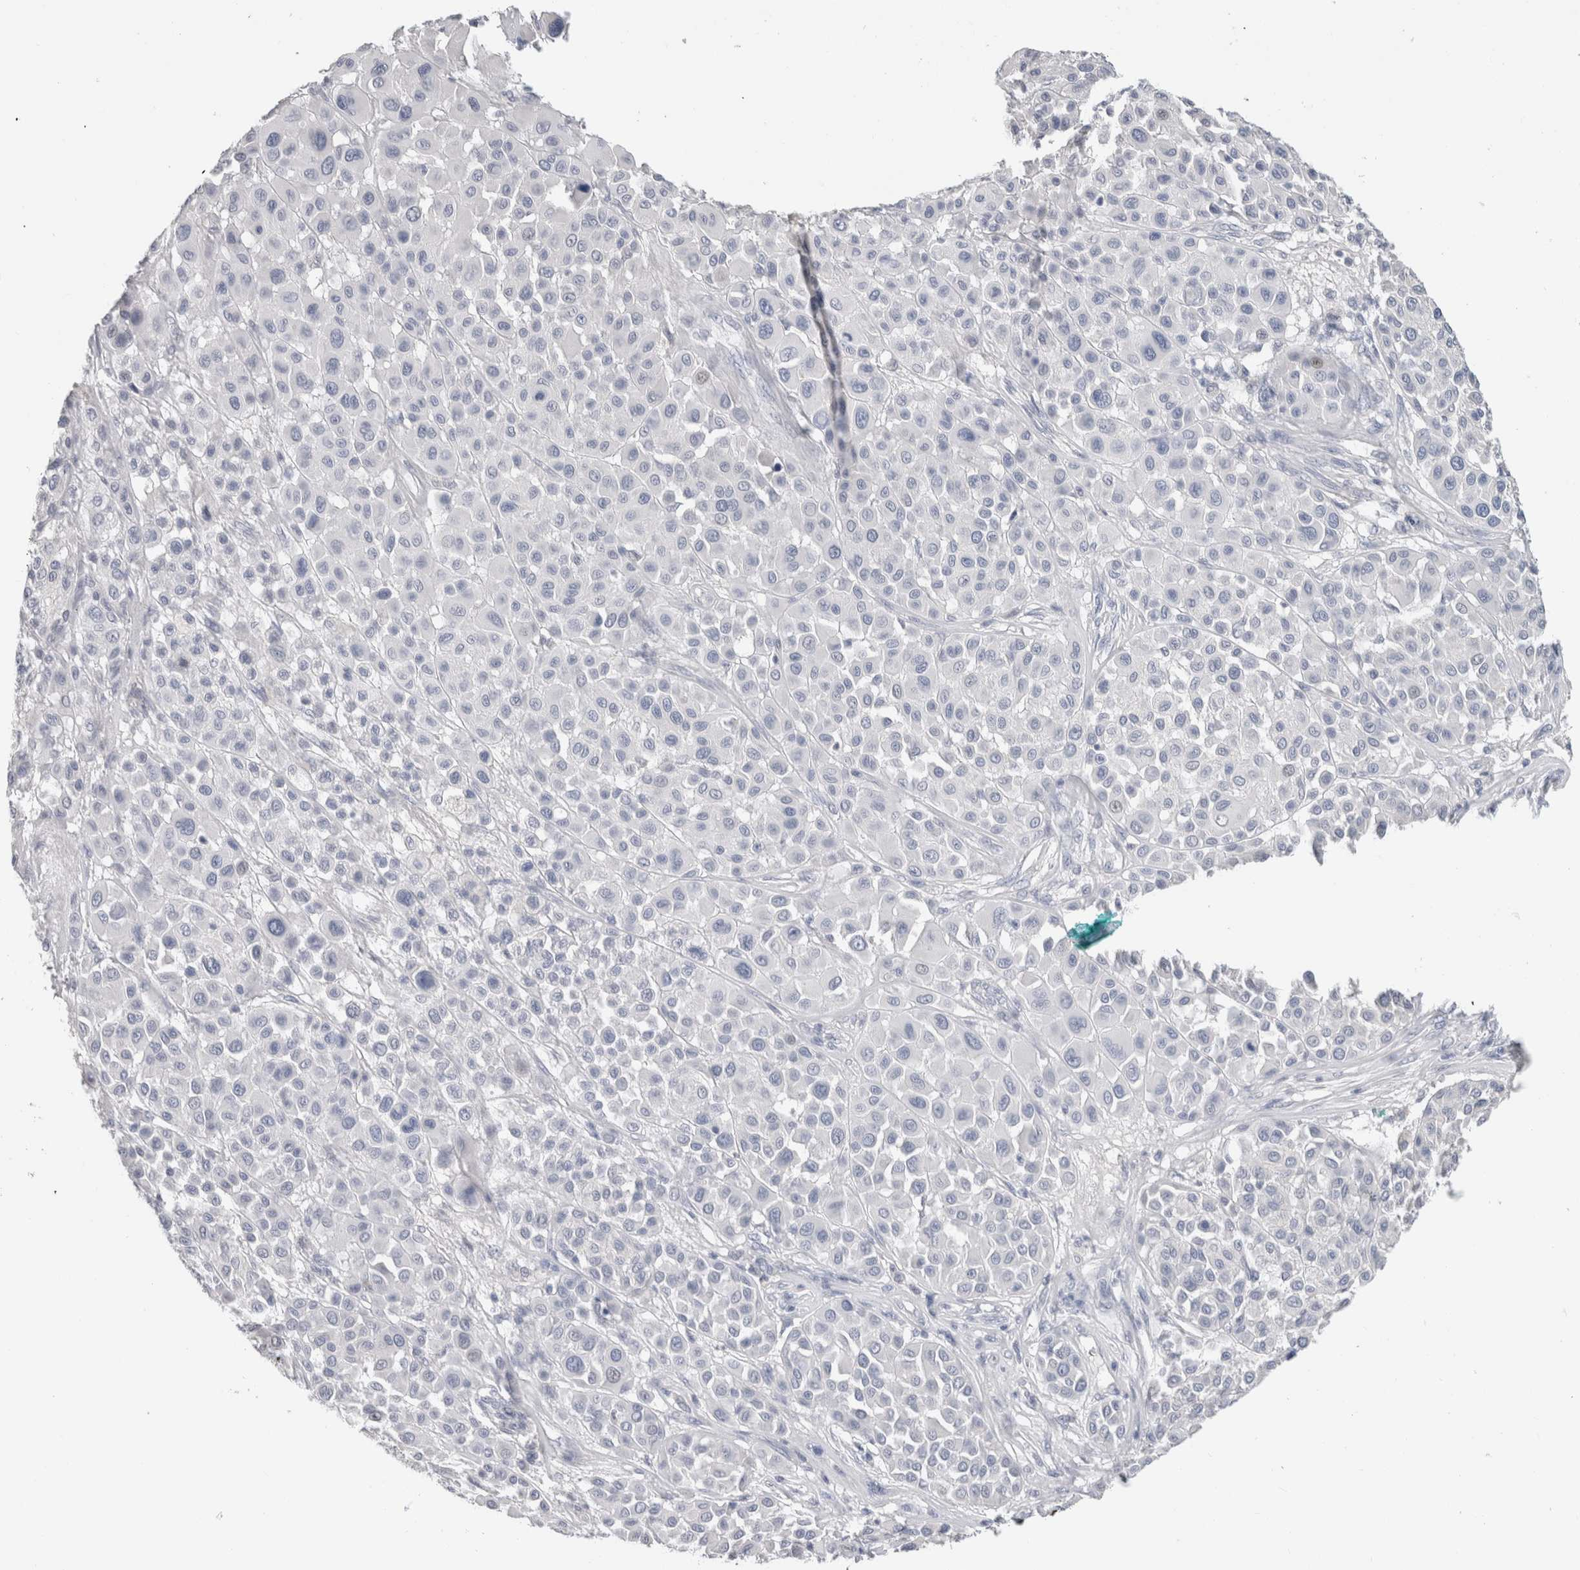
{"staining": {"intensity": "negative", "quantity": "none", "location": "none"}, "tissue": "melanoma", "cell_type": "Tumor cells", "image_type": "cancer", "snomed": [{"axis": "morphology", "description": "Malignant melanoma, Metastatic site"}, {"axis": "topography", "description": "Soft tissue"}], "caption": "Photomicrograph shows no significant protein positivity in tumor cells of melanoma.", "gene": "BCAN", "patient": {"sex": "male", "age": 41}}